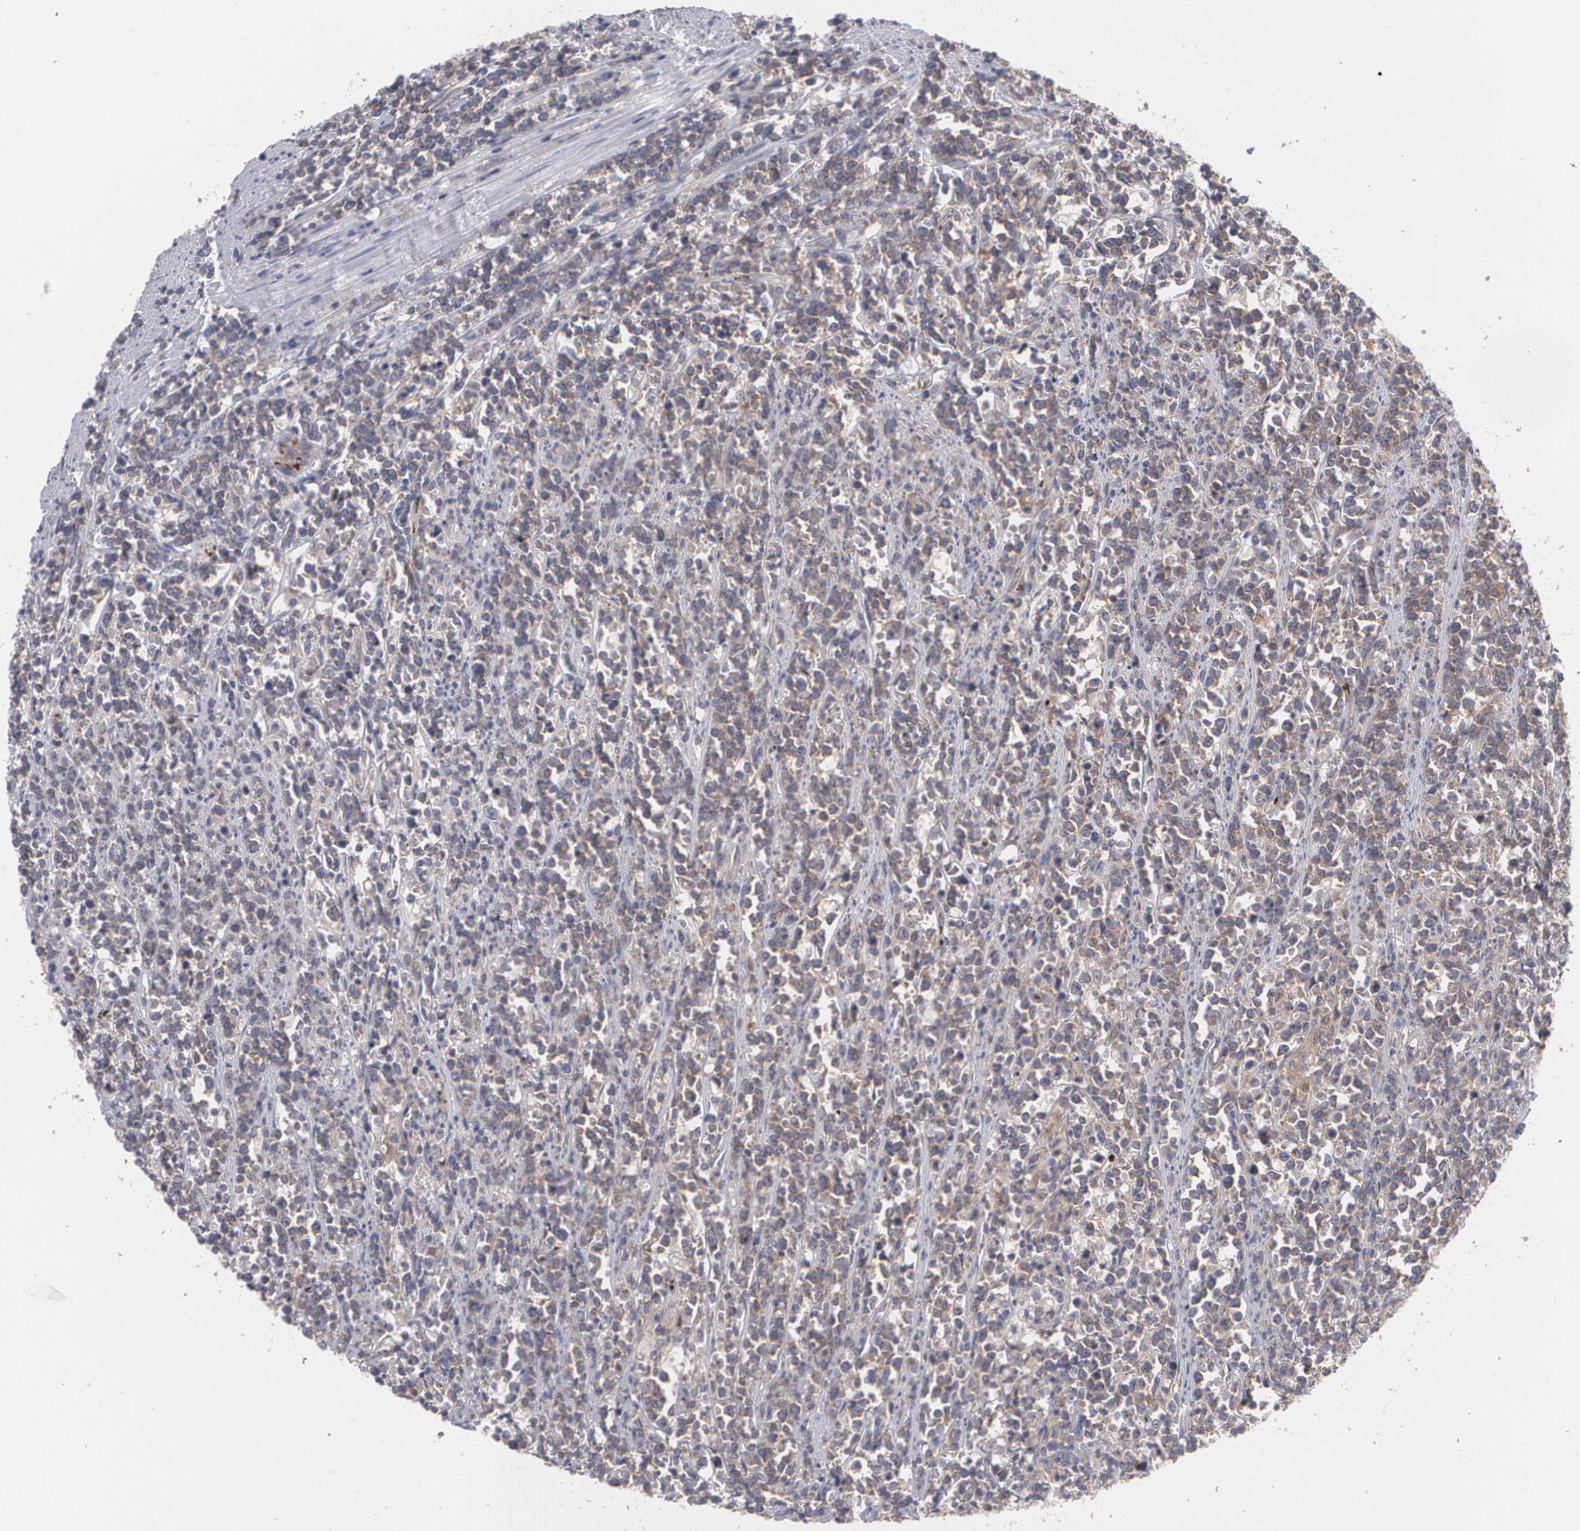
{"staining": {"intensity": "weak", "quantity": ">75%", "location": "cytoplasmic/membranous"}, "tissue": "lymphoma", "cell_type": "Tumor cells", "image_type": "cancer", "snomed": [{"axis": "morphology", "description": "Malignant lymphoma, non-Hodgkin's type, High grade"}, {"axis": "topography", "description": "Small intestine"}, {"axis": "topography", "description": "Colon"}], "caption": "The micrograph reveals staining of lymphoma, revealing weak cytoplasmic/membranous protein positivity (brown color) within tumor cells. Nuclei are stained in blue.", "gene": "HTT", "patient": {"sex": "male", "age": 8}}